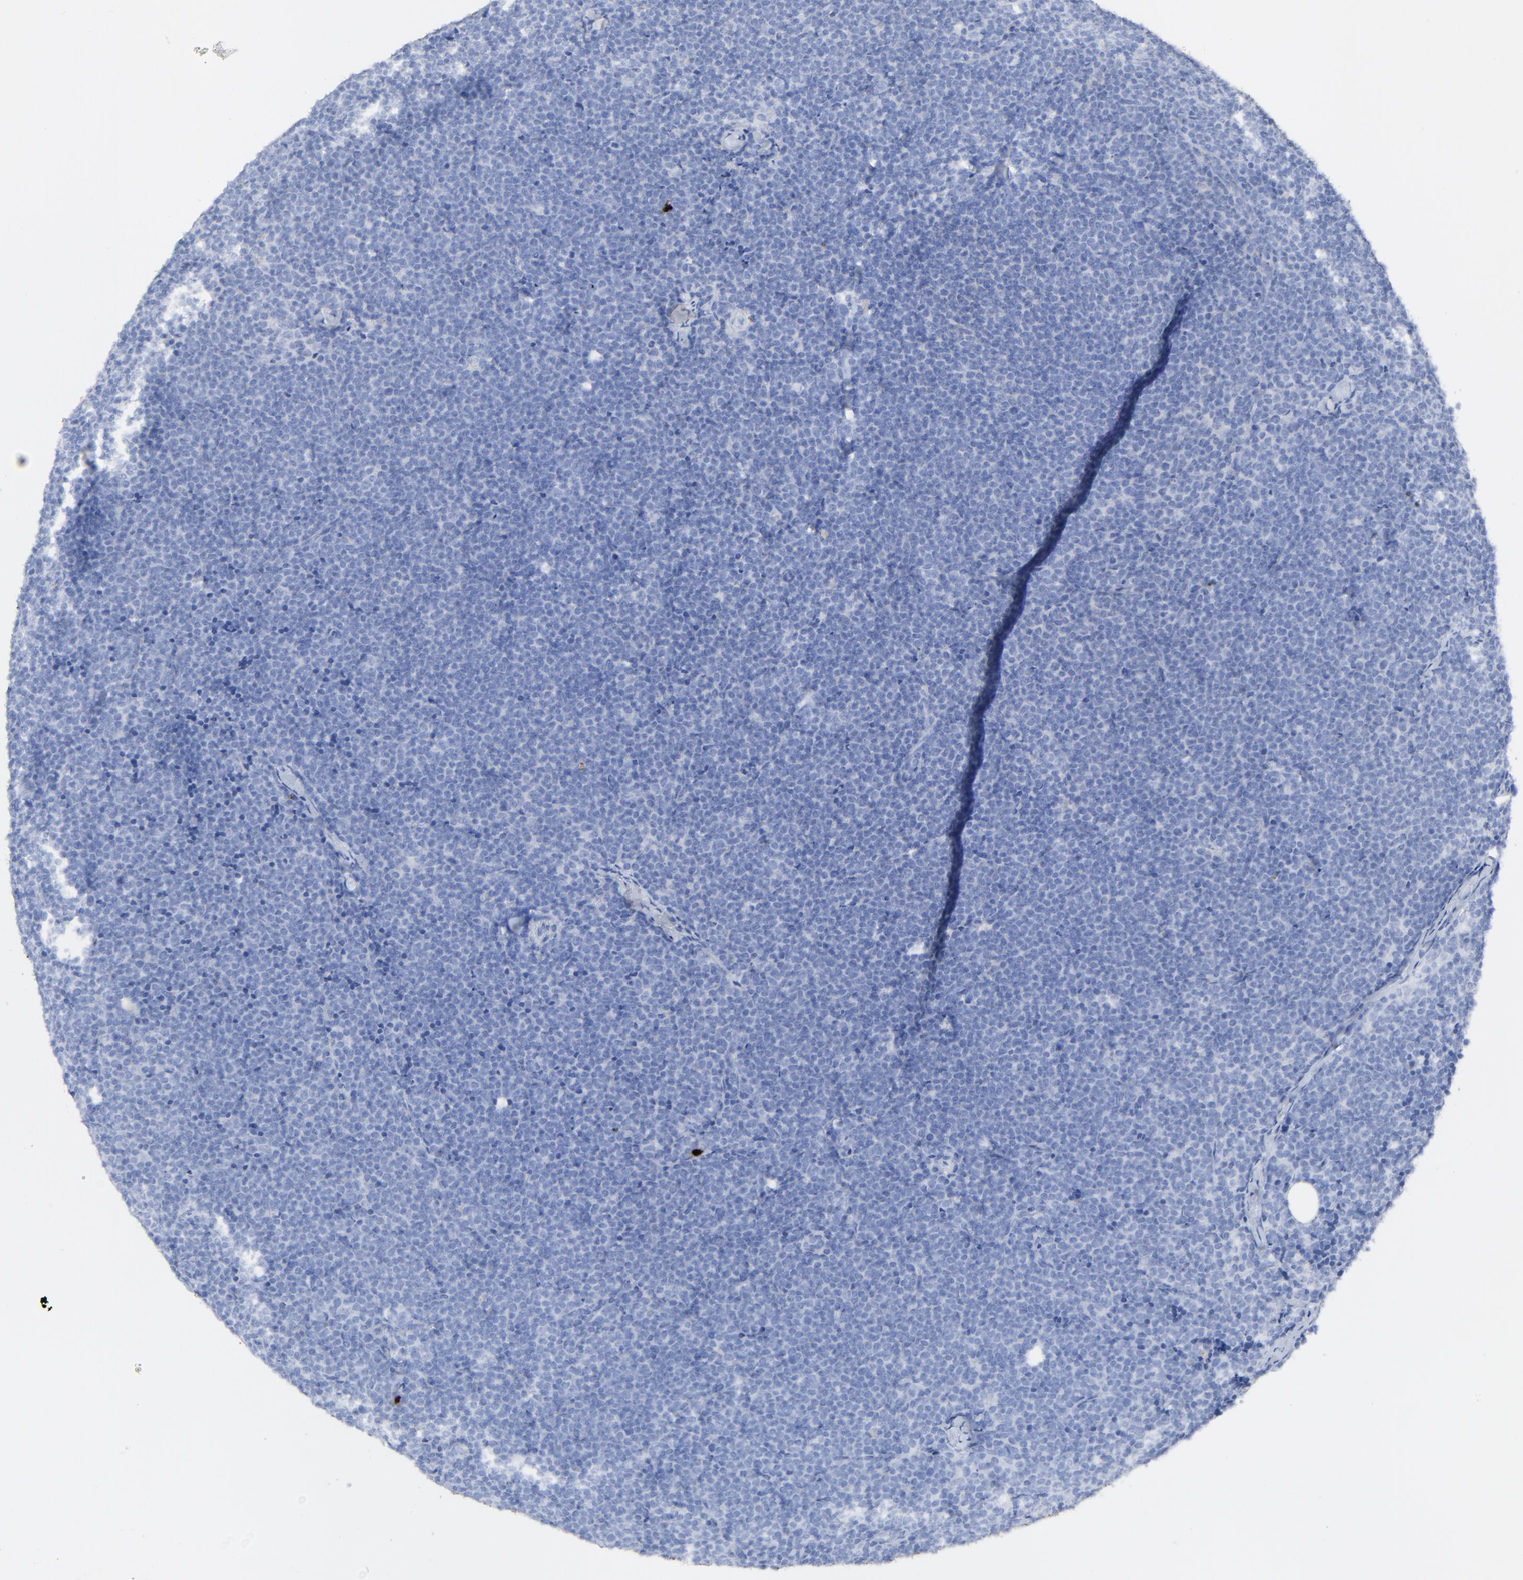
{"staining": {"intensity": "negative", "quantity": "none", "location": "none"}, "tissue": "lymphoma", "cell_type": "Tumor cells", "image_type": "cancer", "snomed": [{"axis": "morphology", "description": "Malignant lymphoma, non-Hodgkin's type, High grade"}, {"axis": "topography", "description": "Lymph node"}], "caption": "Tumor cells show no significant positivity in malignant lymphoma, non-Hodgkin's type (high-grade). (Brightfield microscopy of DAB (3,3'-diaminobenzidine) immunohistochemistry at high magnification).", "gene": "LCN2", "patient": {"sex": "female", "age": 58}}